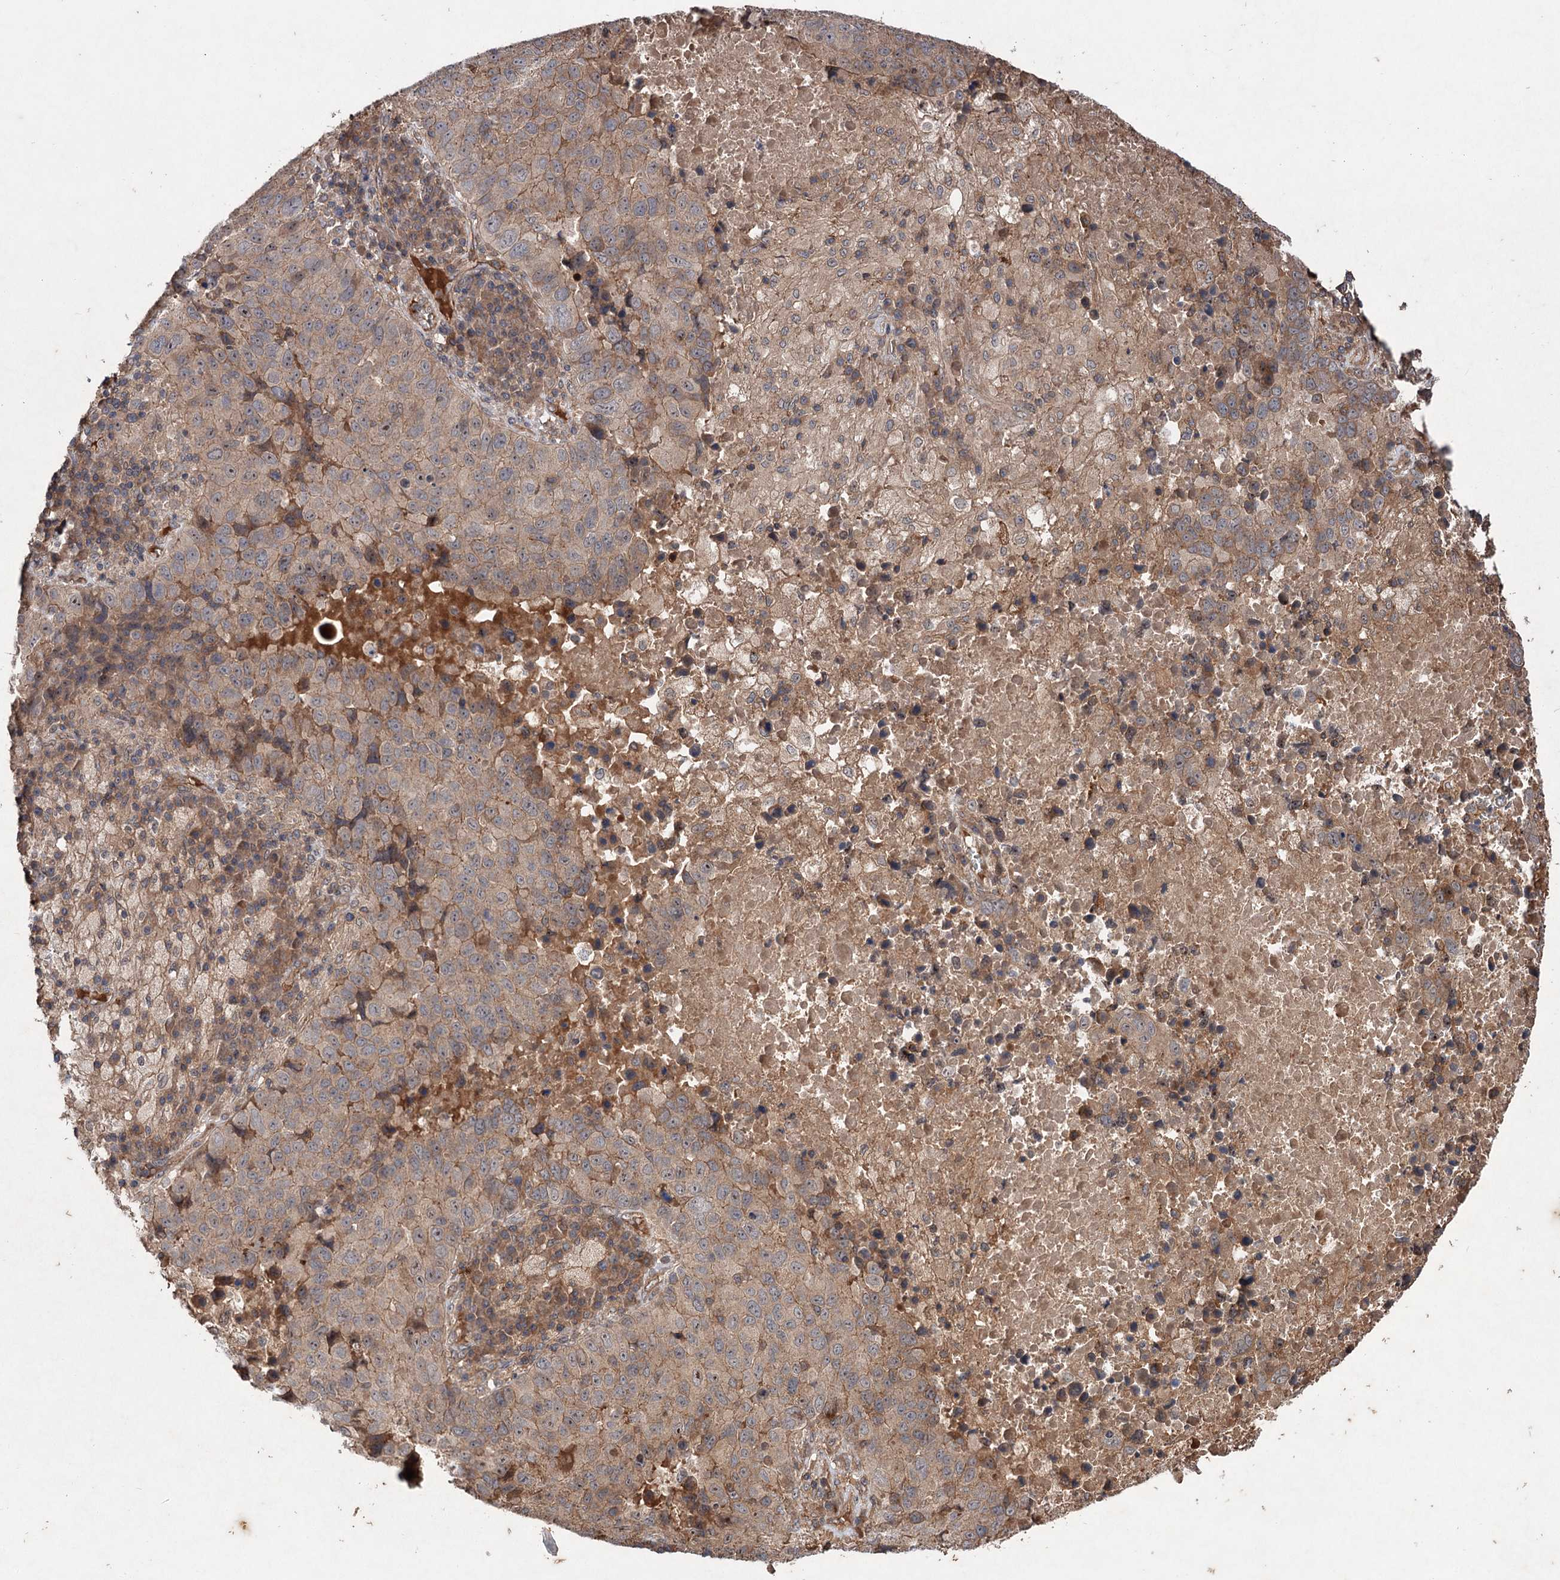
{"staining": {"intensity": "weak", "quantity": "25%-75%", "location": "cytoplasmic/membranous"}, "tissue": "lung cancer", "cell_type": "Tumor cells", "image_type": "cancer", "snomed": [{"axis": "morphology", "description": "Squamous cell carcinoma, NOS"}, {"axis": "topography", "description": "Lung"}], "caption": "Protein expression analysis of lung squamous cell carcinoma exhibits weak cytoplasmic/membranous staining in about 25%-75% of tumor cells.", "gene": "ADK", "patient": {"sex": "male", "age": 73}}